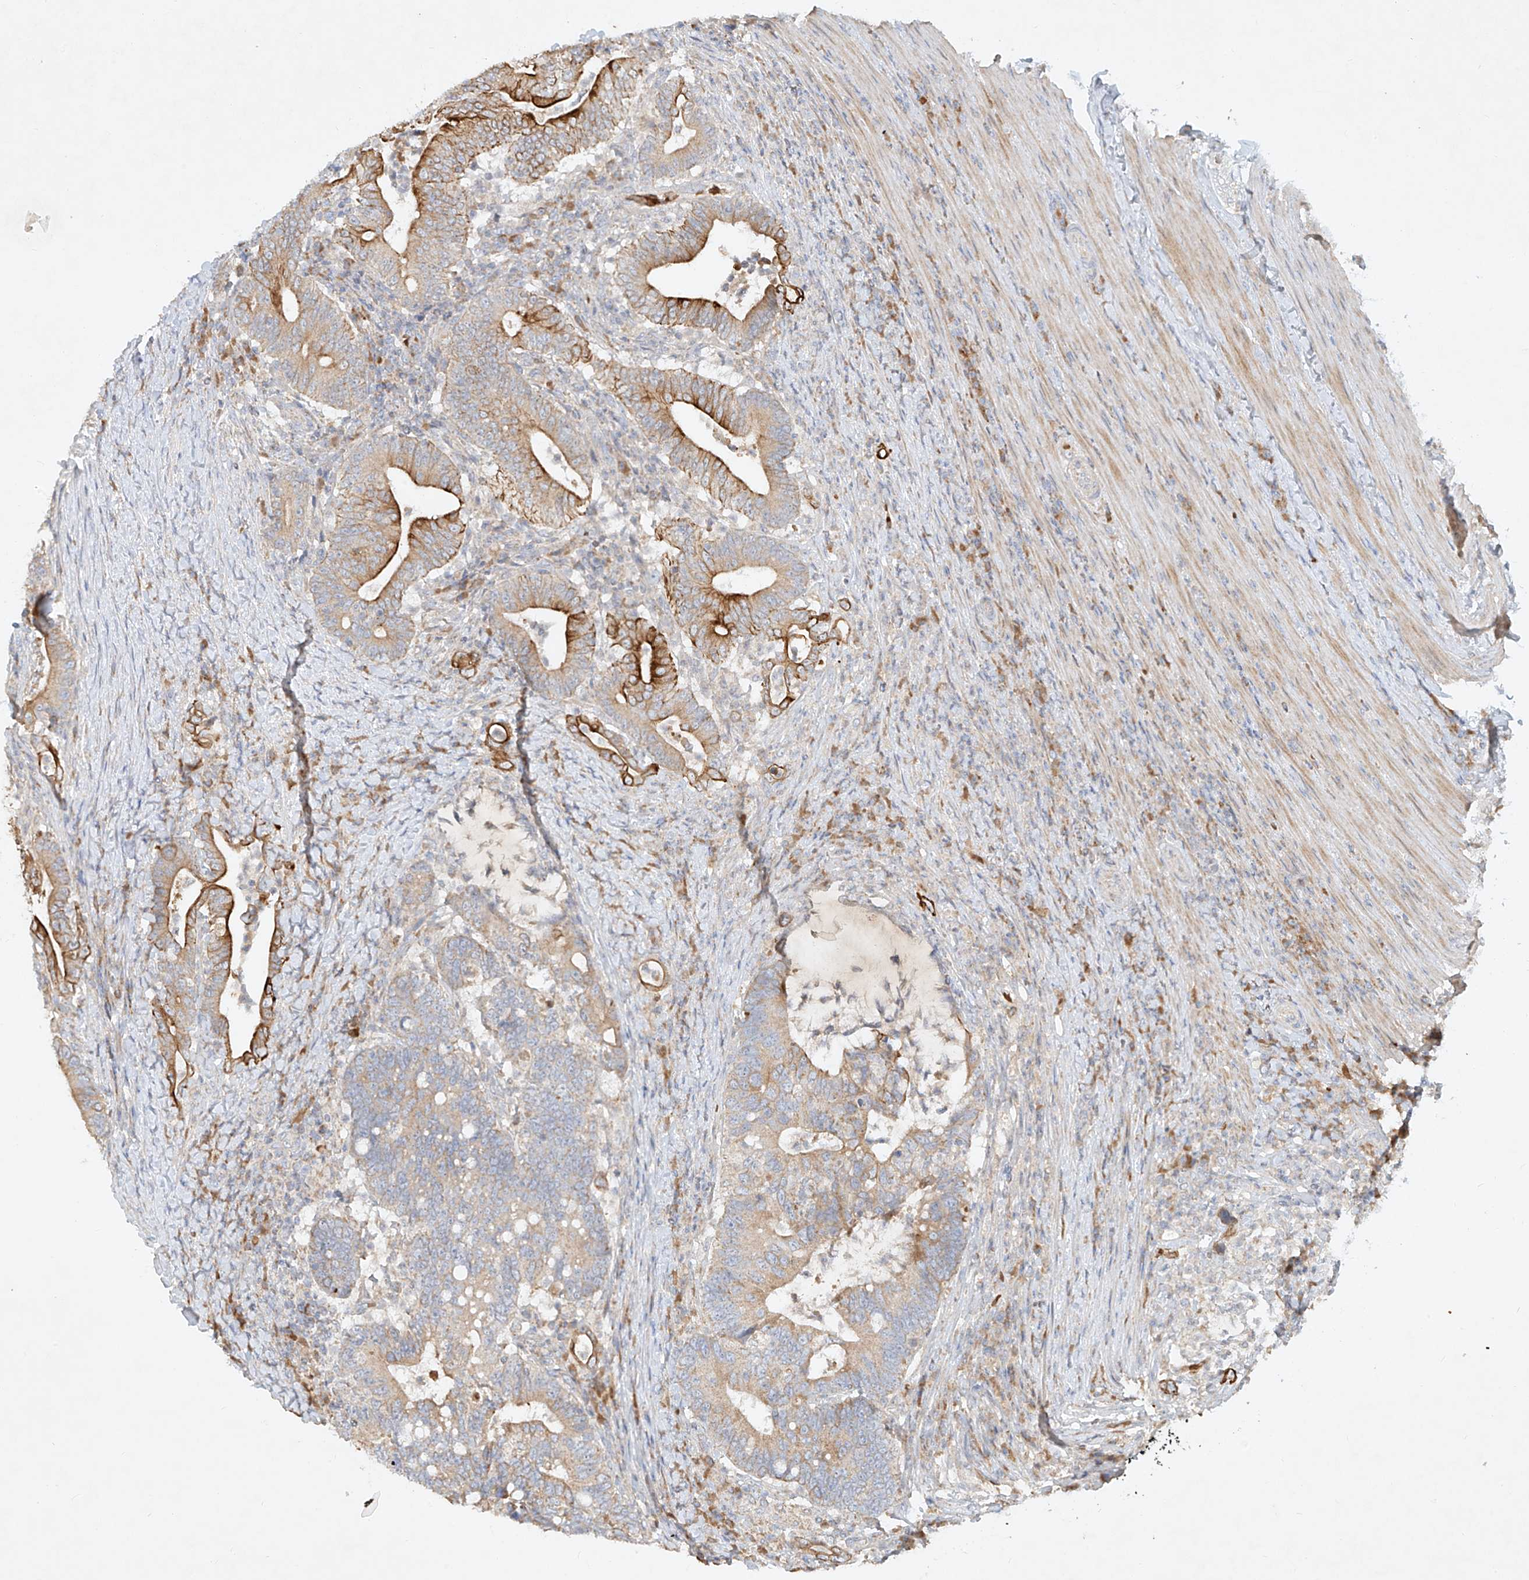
{"staining": {"intensity": "strong", "quantity": "<25%", "location": "cytoplasmic/membranous"}, "tissue": "colorectal cancer", "cell_type": "Tumor cells", "image_type": "cancer", "snomed": [{"axis": "morphology", "description": "Adenocarcinoma, NOS"}, {"axis": "topography", "description": "Colon"}], "caption": "Colorectal adenocarcinoma stained for a protein (brown) exhibits strong cytoplasmic/membranous positive positivity in approximately <25% of tumor cells.", "gene": "KPNA7", "patient": {"sex": "female", "age": 66}}